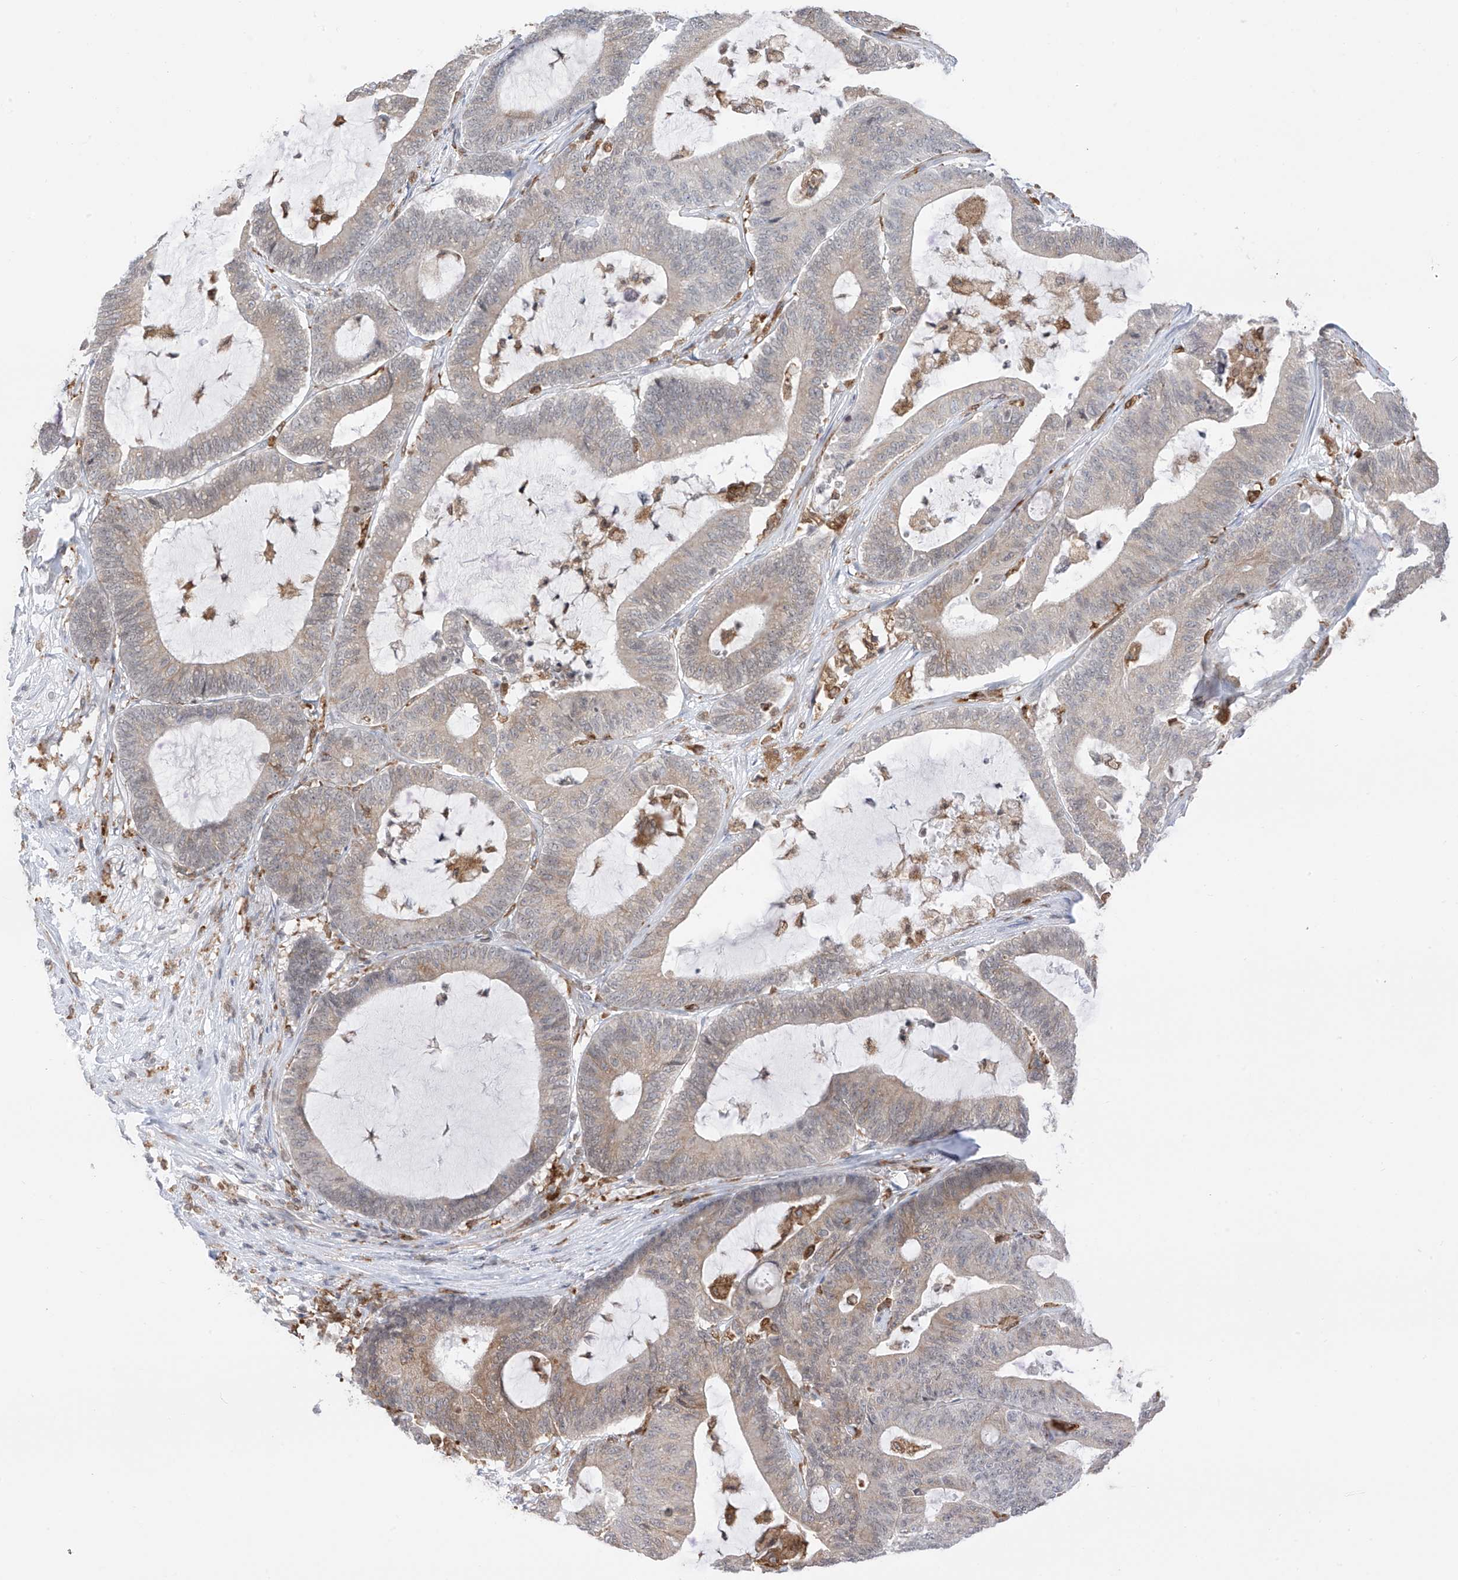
{"staining": {"intensity": "weak", "quantity": "<25%", "location": "cytoplasmic/membranous"}, "tissue": "colorectal cancer", "cell_type": "Tumor cells", "image_type": "cancer", "snomed": [{"axis": "morphology", "description": "Adenocarcinoma, NOS"}, {"axis": "topography", "description": "Colon"}], "caption": "DAB (3,3'-diaminobenzidine) immunohistochemical staining of colorectal cancer demonstrates no significant expression in tumor cells.", "gene": "TBXAS1", "patient": {"sex": "female", "age": 84}}